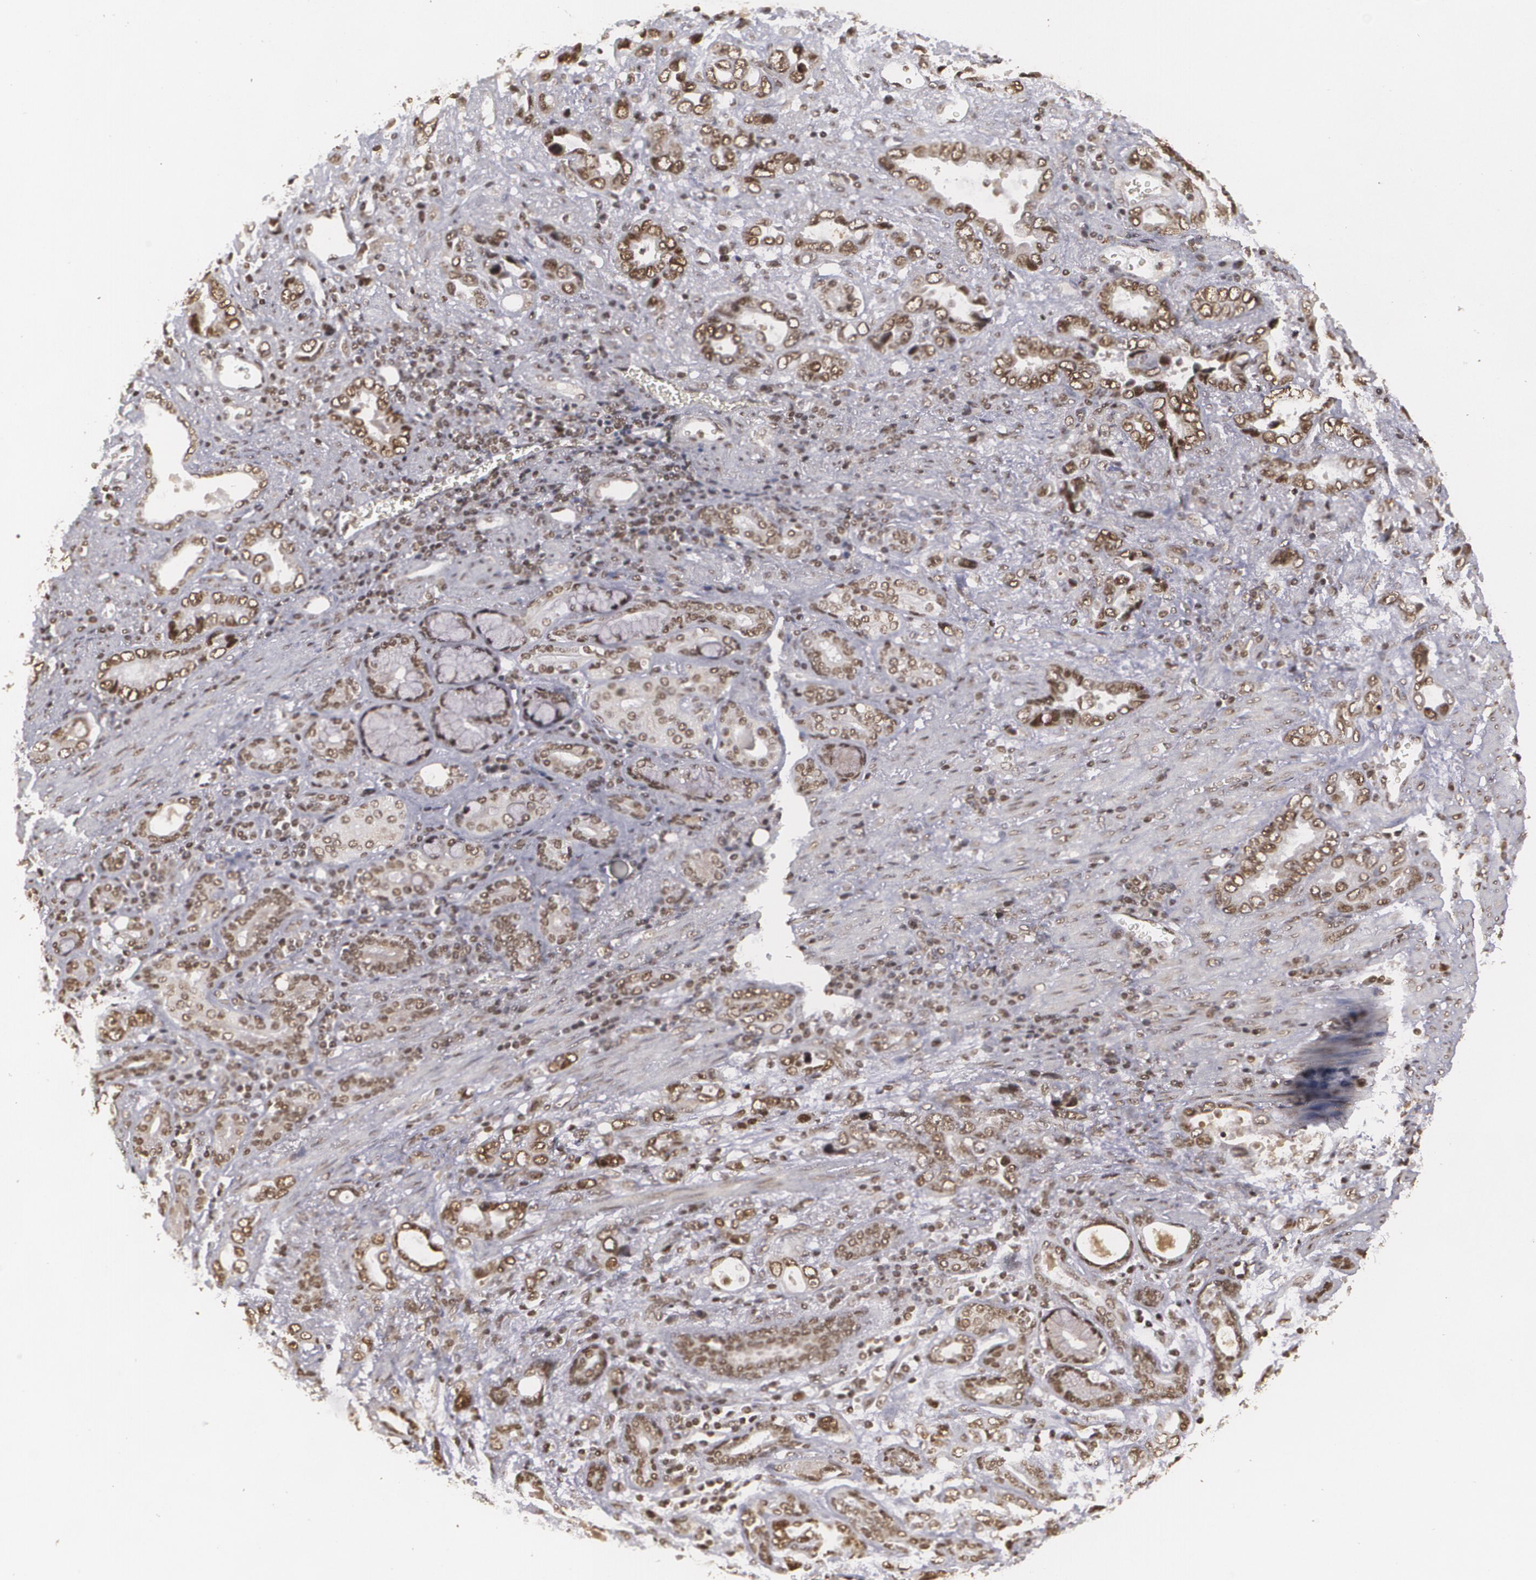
{"staining": {"intensity": "moderate", "quantity": ">75%", "location": "nuclear"}, "tissue": "stomach cancer", "cell_type": "Tumor cells", "image_type": "cancer", "snomed": [{"axis": "morphology", "description": "Adenocarcinoma, NOS"}, {"axis": "topography", "description": "Stomach"}], "caption": "Stomach adenocarcinoma stained for a protein shows moderate nuclear positivity in tumor cells.", "gene": "RXRB", "patient": {"sex": "male", "age": 78}}